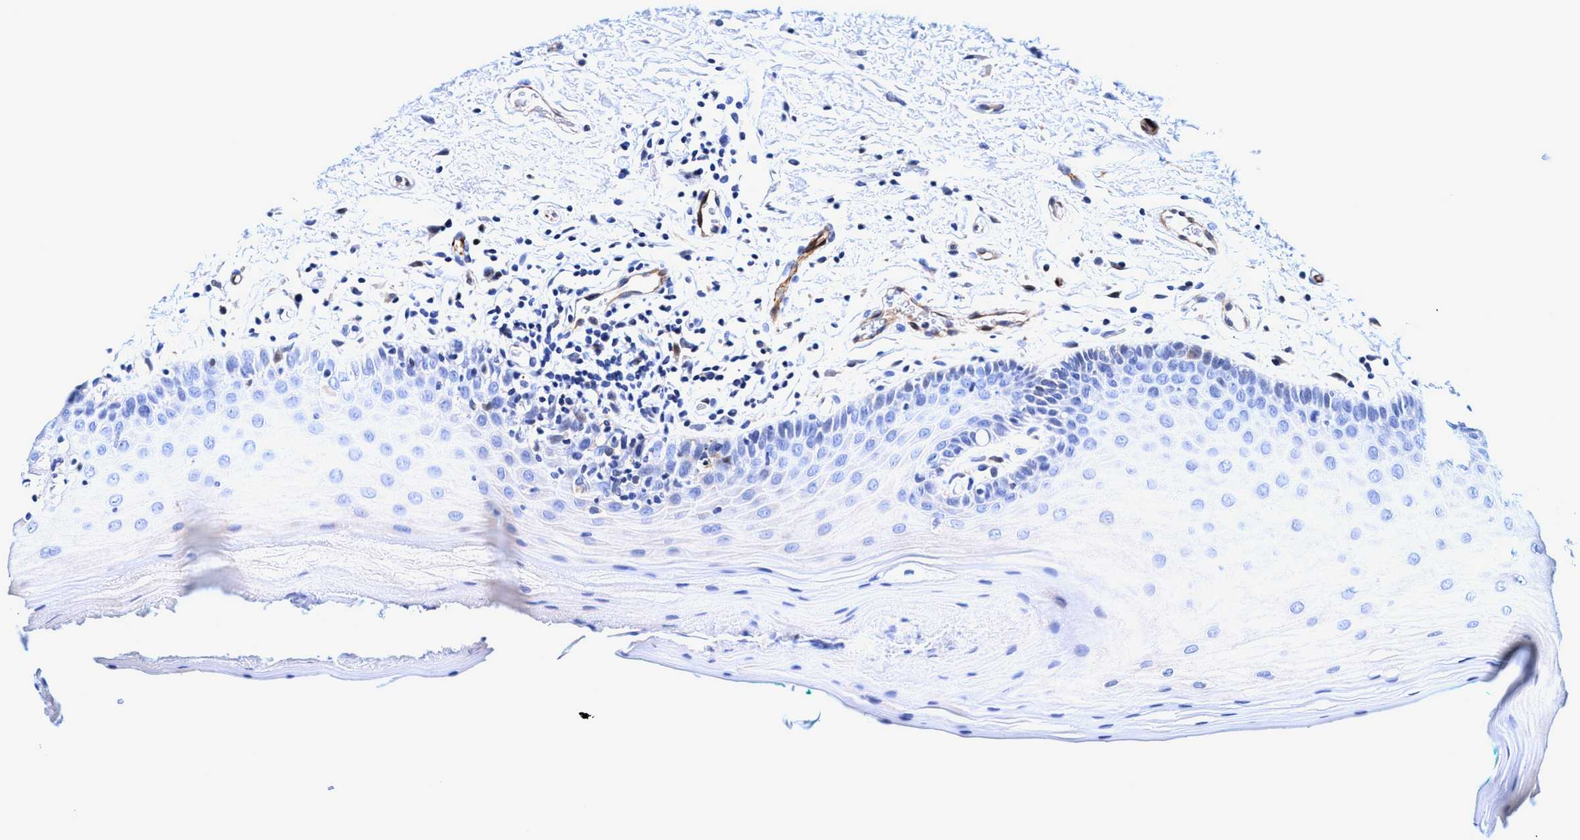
{"staining": {"intensity": "negative", "quantity": "none", "location": "none"}, "tissue": "oral mucosa", "cell_type": "Squamous epithelial cells", "image_type": "normal", "snomed": [{"axis": "morphology", "description": "Normal tissue, NOS"}, {"axis": "topography", "description": "Skeletal muscle"}, {"axis": "topography", "description": "Oral tissue"}], "caption": "Oral mucosa was stained to show a protein in brown. There is no significant expression in squamous epithelial cells. (DAB (3,3'-diaminobenzidine) immunohistochemistry (IHC), high magnification).", "gene": "UBALD2", "patient": {"sex": "male", "age": 58}}